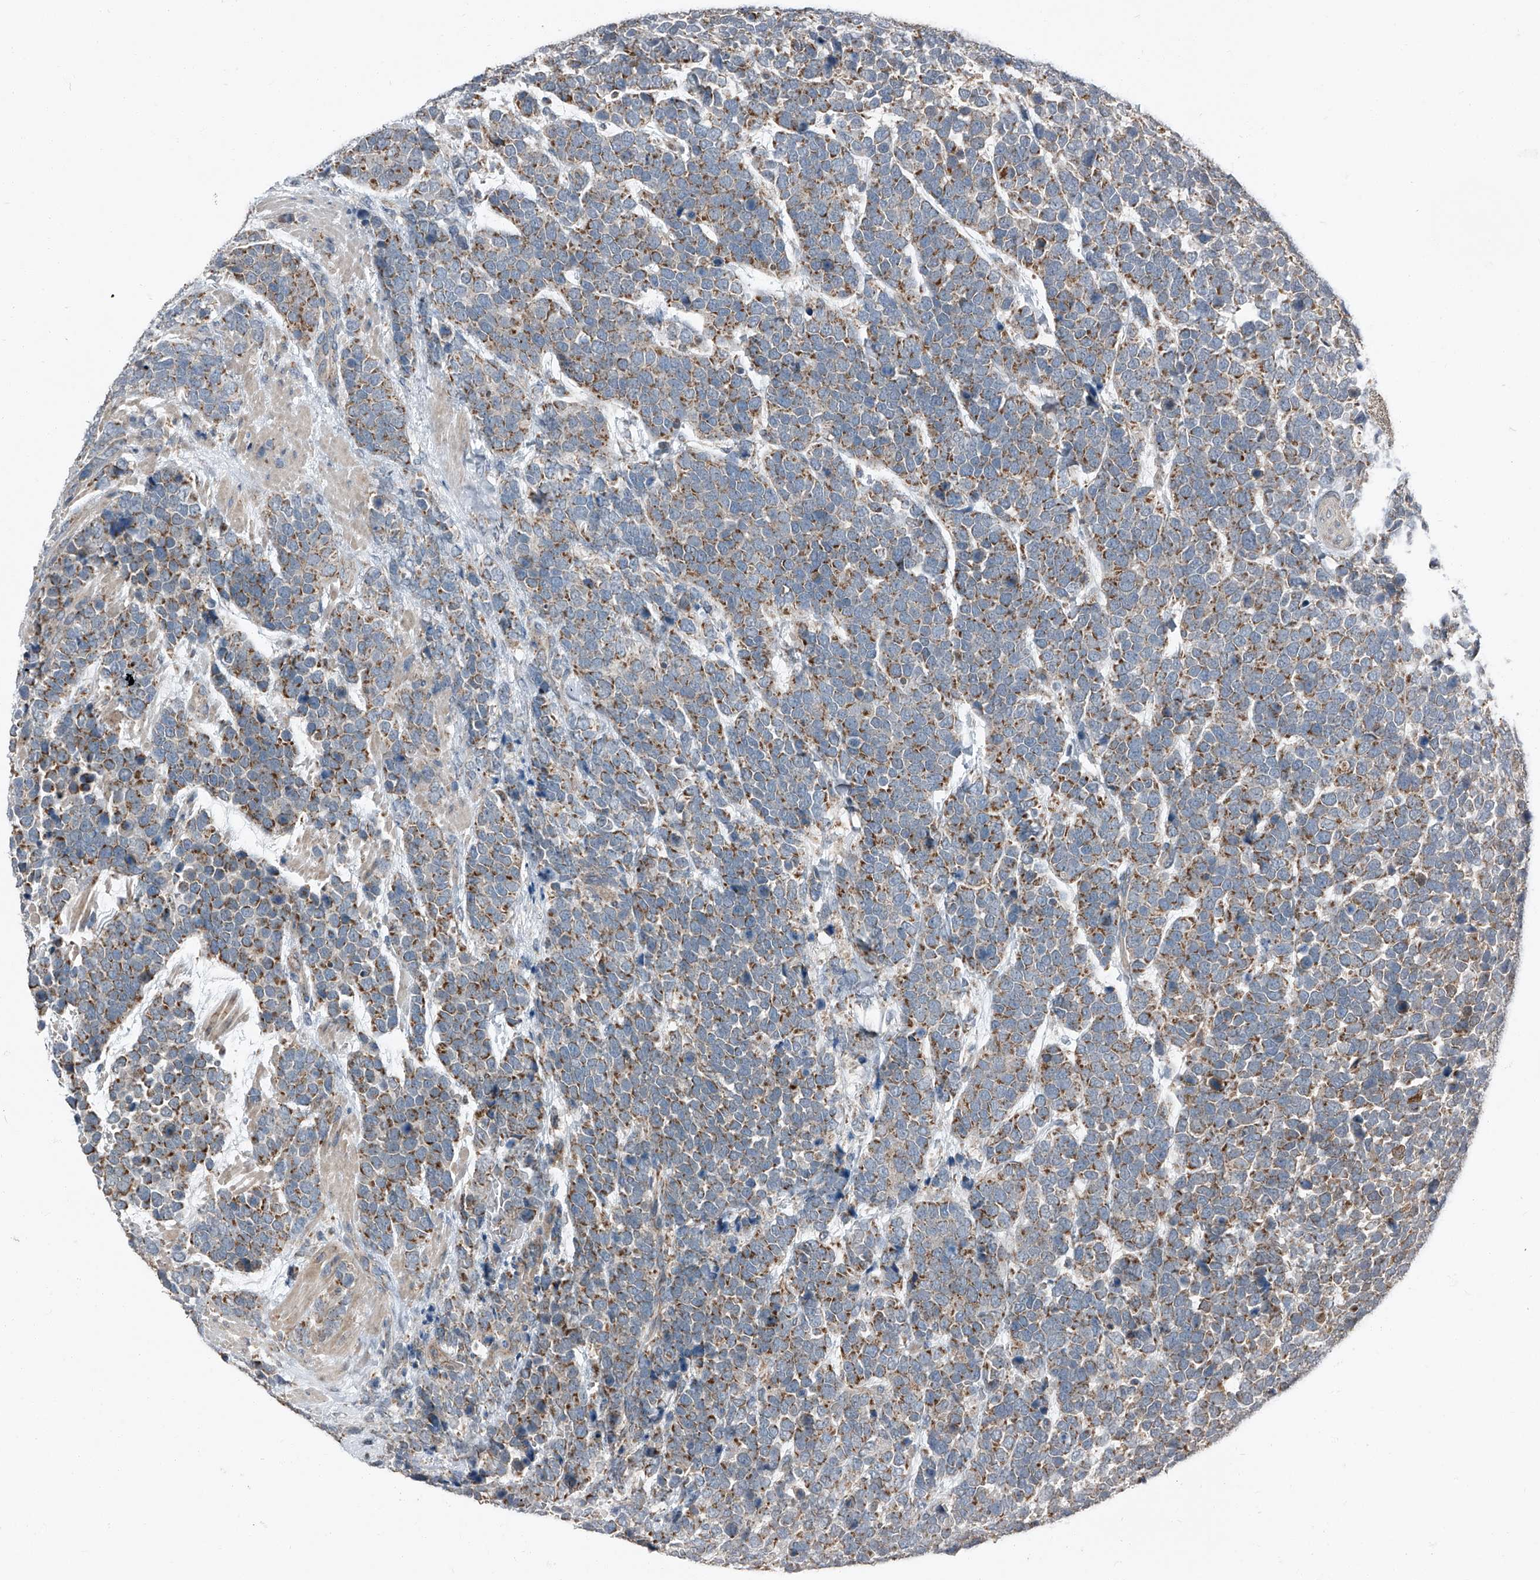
{"staining": {"intensity": "moderate", "quantity": ">75%", "location": "cytoplasmic/membranous"}, "tissue": "urothelial cancer", "cell_type": "Tumor cells", "image_type": "cancer", "snomed": [{"axis": "morphology", "description": "Urothelial carcinoma, High grade"}, {"axis": "topography", "description": "Urinary bladder"}], "caption": "Immunohistochemical staining of human urothelial cancer displays medium levels of moderate cytoplasmic/membranous protein staining in about >75% of tumor cells.", "gene": "CHRNA7", "patient": {"sex": "female", "age": 82}}